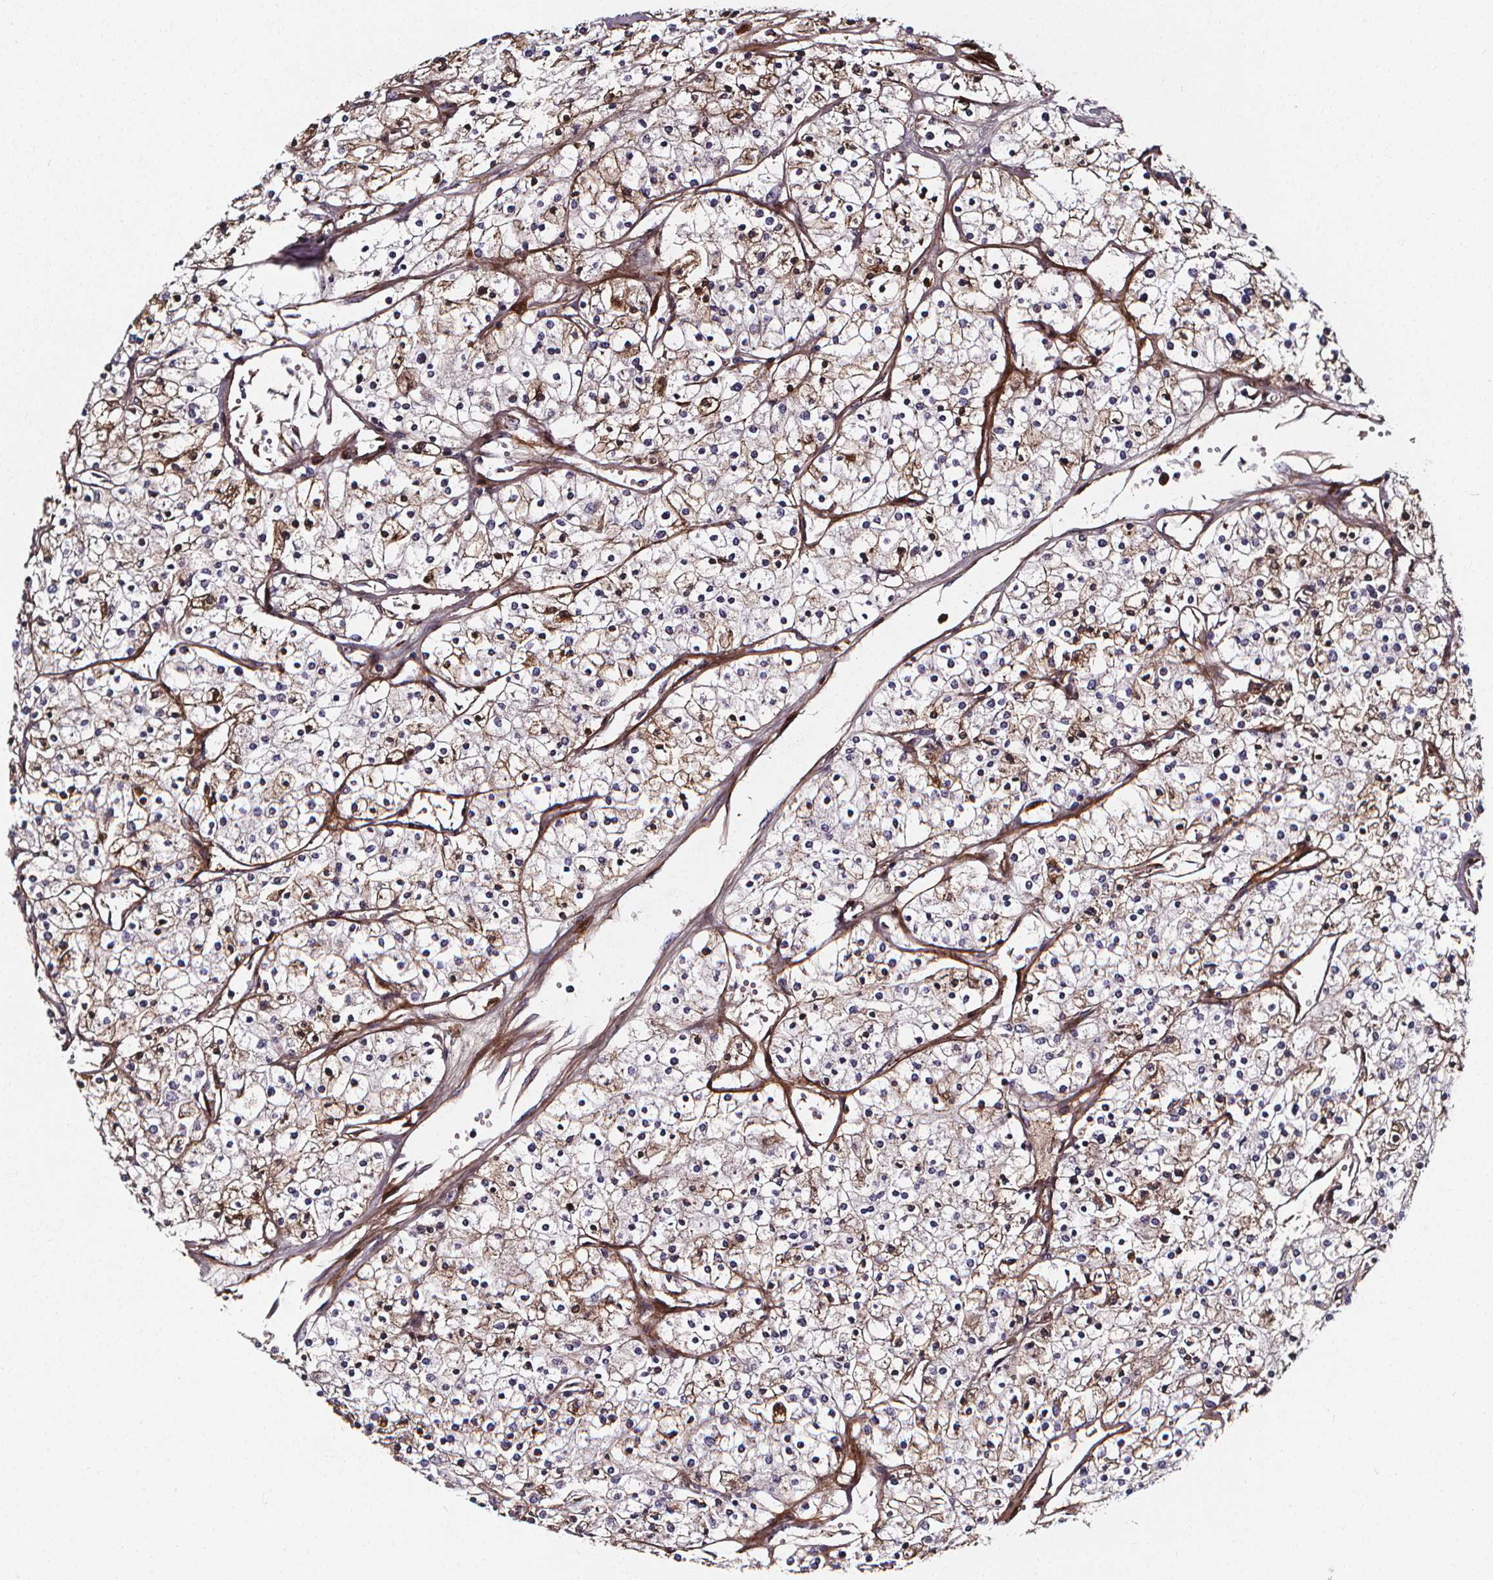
{"staining": {"intensity": "weak", "quantity": "<25%", "location": "cytoplasmic/membranous"}, "tissue": "renal cancer", "cell_type": "Tumor cells", "image_type": "cancer", "snomed": [{"axis": "morphology", "description": "Adenocarcinoma, NOS"}, {"axis": "topography", "description": "Kidney"}], "caption": "This micrograph is of adenocarcinoma (renal) stained with IHC to label a protein in brown with the nuclei are counter-stained blue. There is no expression in tumor cells.", "gene": "AEBP1", "patient": {"sex": "male", "age": 80}}